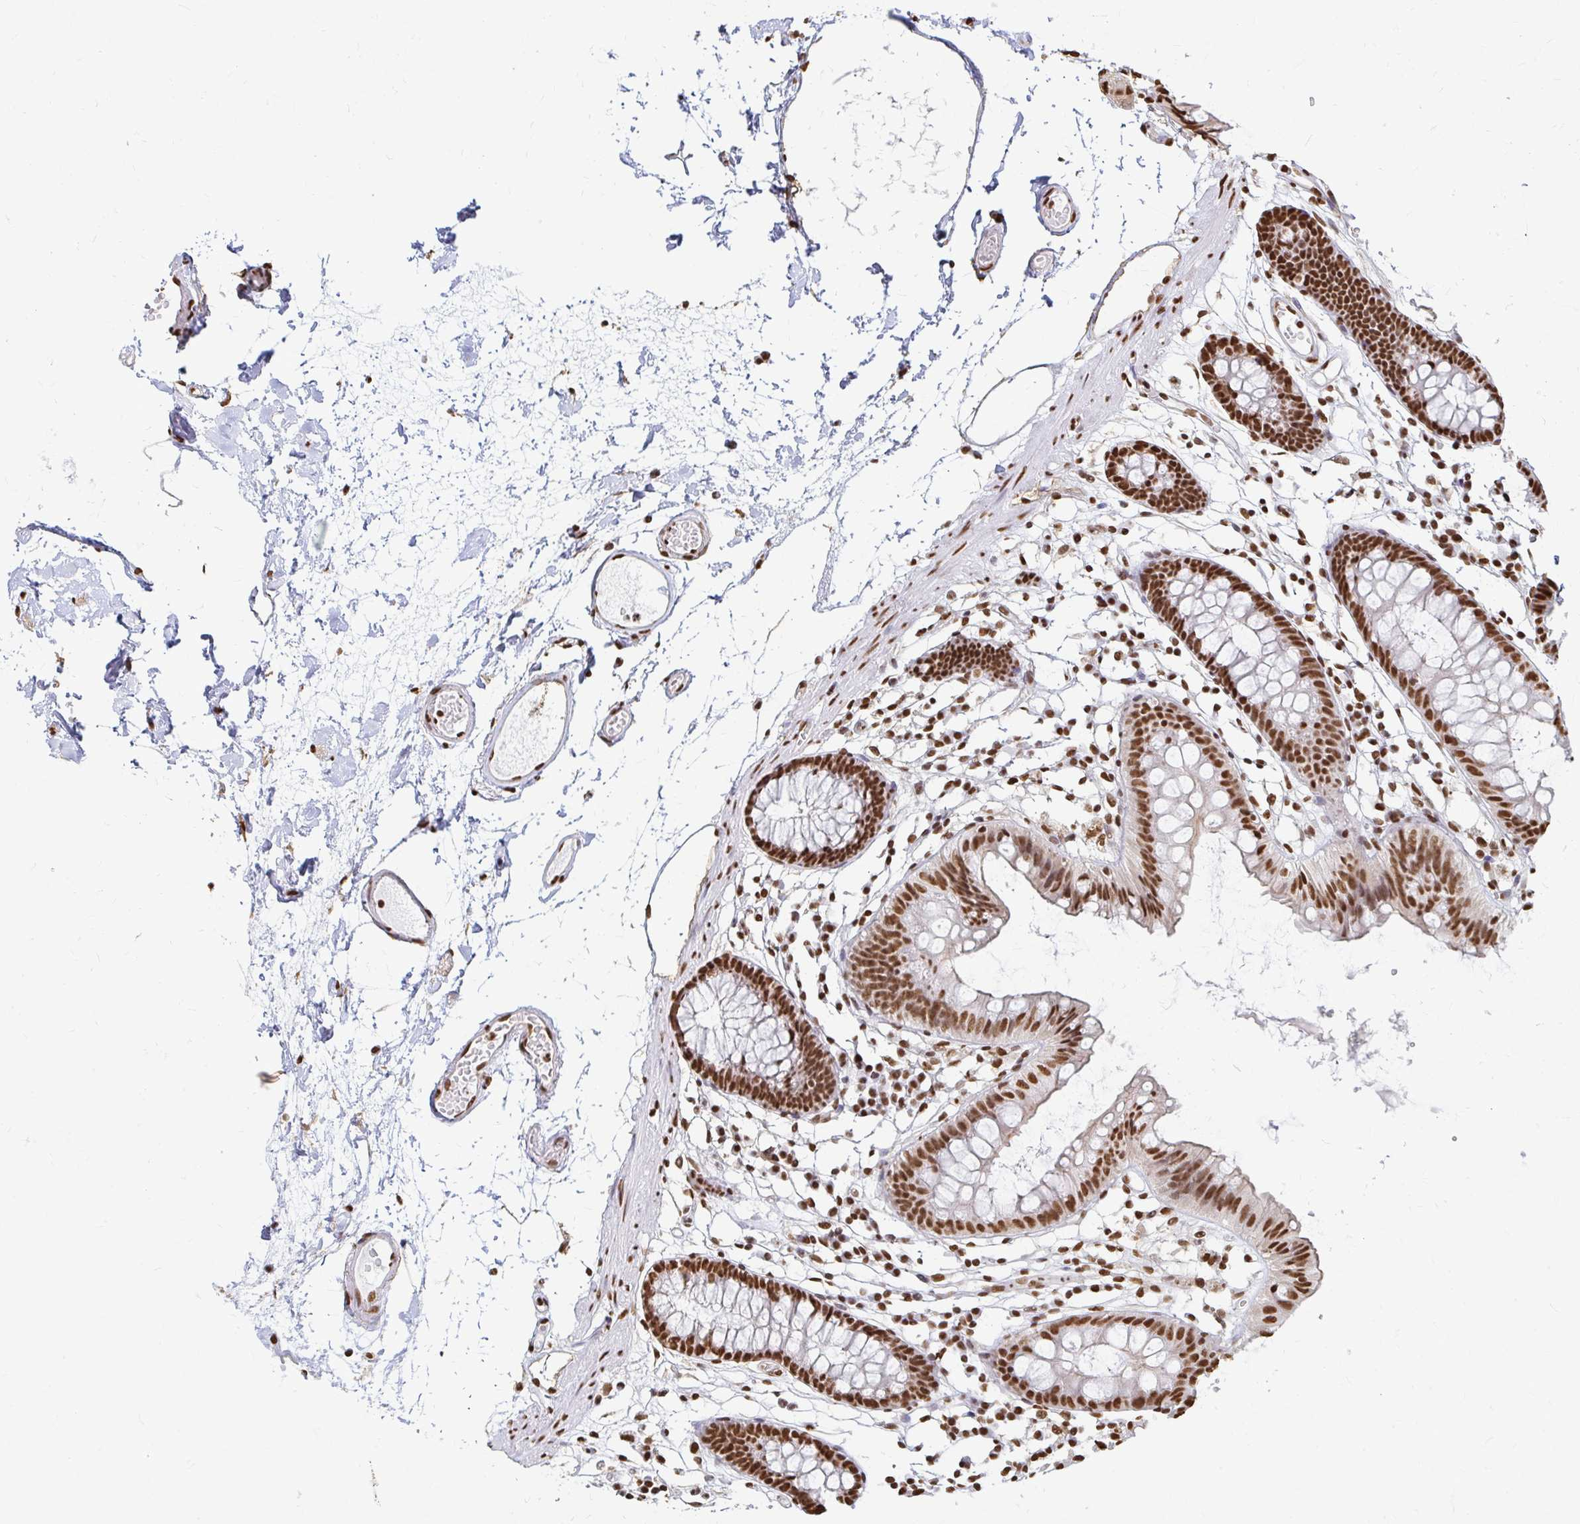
{"staining": {"intensity": "strong", "quantity": ">75%", "location": "nuclear"}, "tissue": "colon", "cell_type": "Endothelial cells", "image_type": "normal", "snomed": [{"axis": "morphology", "description": "Normal tissue, NOS"}, {"axis": "topography", "description": "Colon"}], "caption": "The image shows a brown stain indicating the presence of a protein in the nuclear of endothelial cells in colon.", "gene": "HNRNPU", "patient": {"sex": "female", "age": 84}}